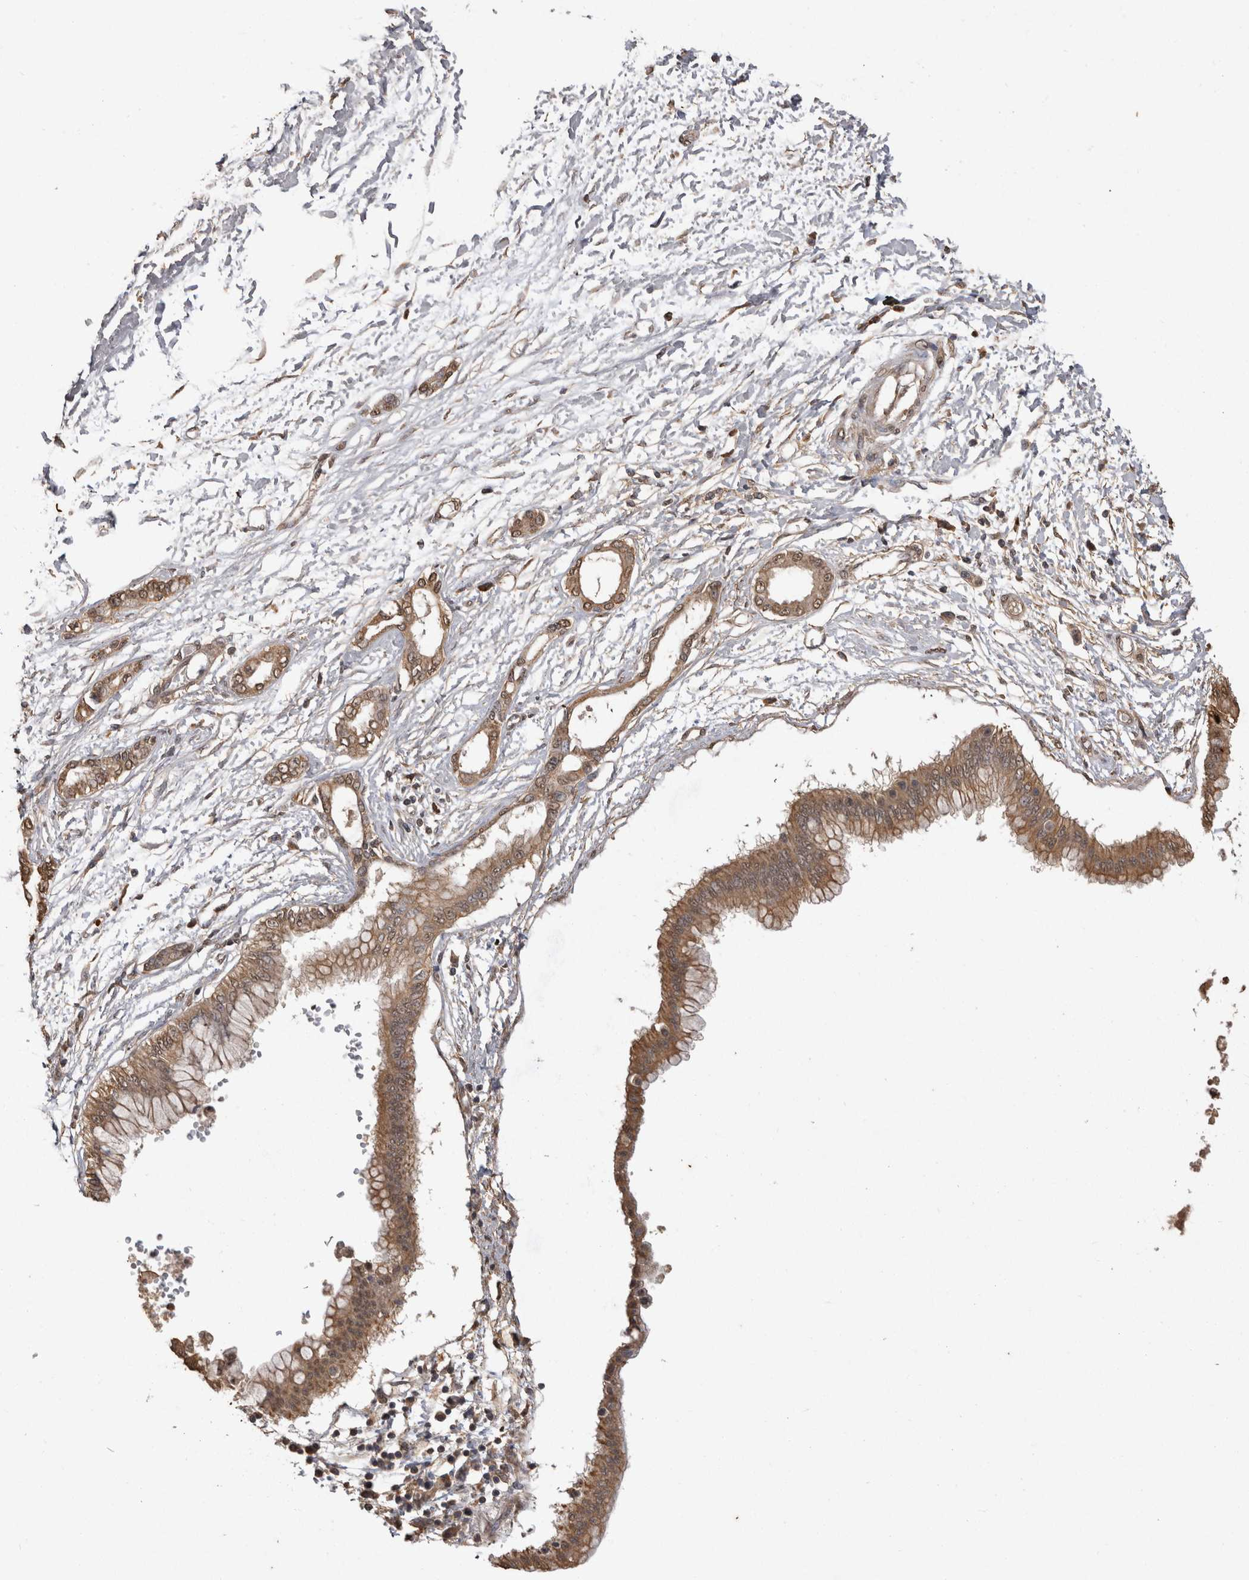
{"staining": {"intensity": "moderate", "quantity": ">75%", "location": "cytoplasmic/membranous"}, "tissue": "pancreatic cancer", "cell_type": "Tumor cells", "image_type": "cancer", "snomed": [{"axis": "morphology", "description": "Adenocarcinoma, NOS"}, {"axis": "topography", "description": "Pancreas"}], "caption": "The micrograph shows immunohistochemical staining of pancreatic cancer. There is moderate cytoplasmic/membranous expression is seen in approximately >75% of tumor cells.", "gene": "SOCS5", "patient": {"sex": "male", "age": 56}}